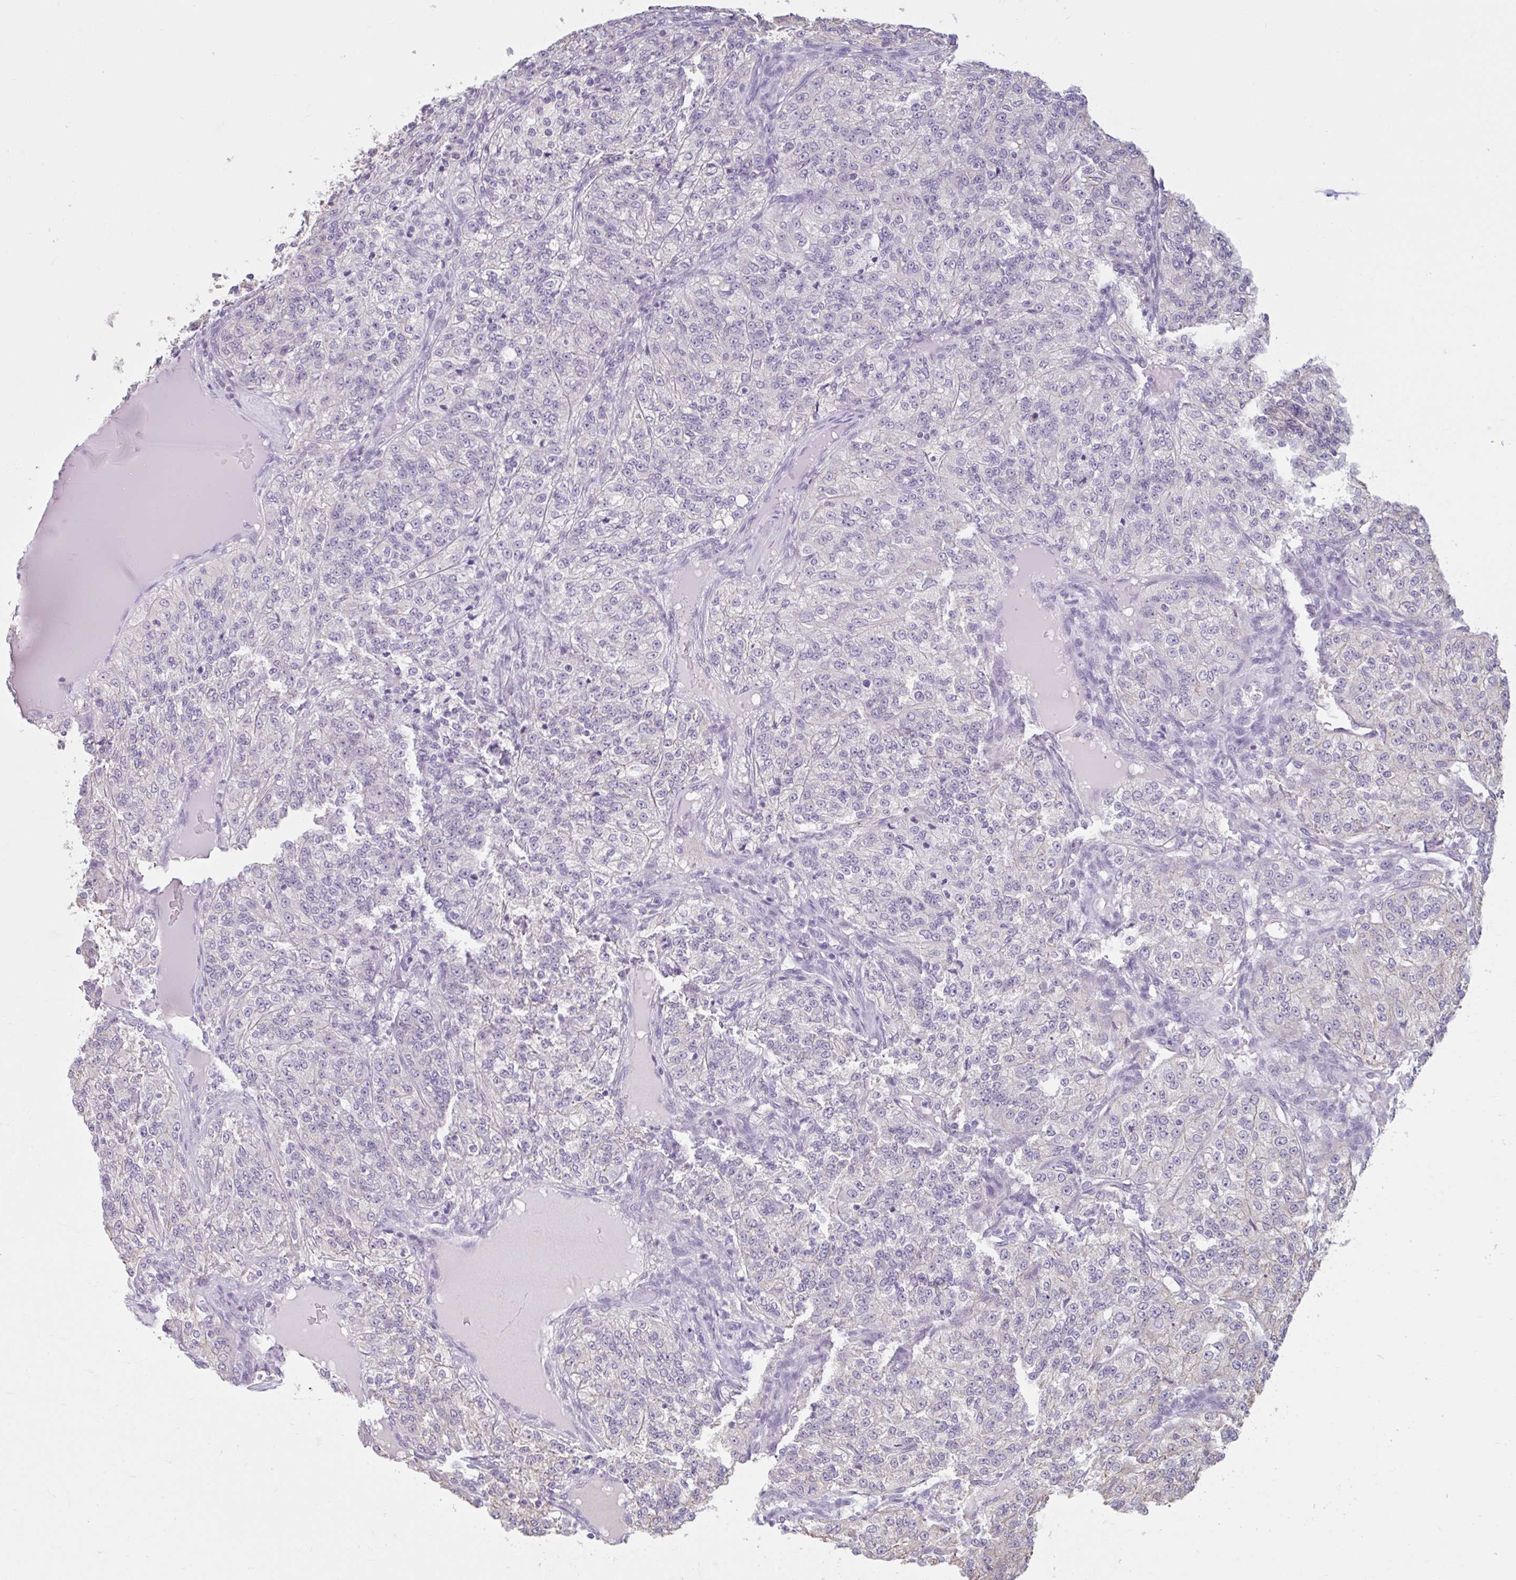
{"staining": {"intensity": "negative", "quantity": "none", "location": "none"}, "tissue": "renal cancer", "cell_type": "Tumor cells", "image_type": "cancer", "snomed": [{"axis": "morphology", "description": "Adenocarcinoma, NOS"}, {"axis": "topography", "description": "Kidney"}], "caption": "DAB immunohistochemical staining of human adenocarcinoma (renal) exhibits no significant expression in tumor cells.", "gene": "CDH19", "patient": {"sex": "female", "age": 63}}